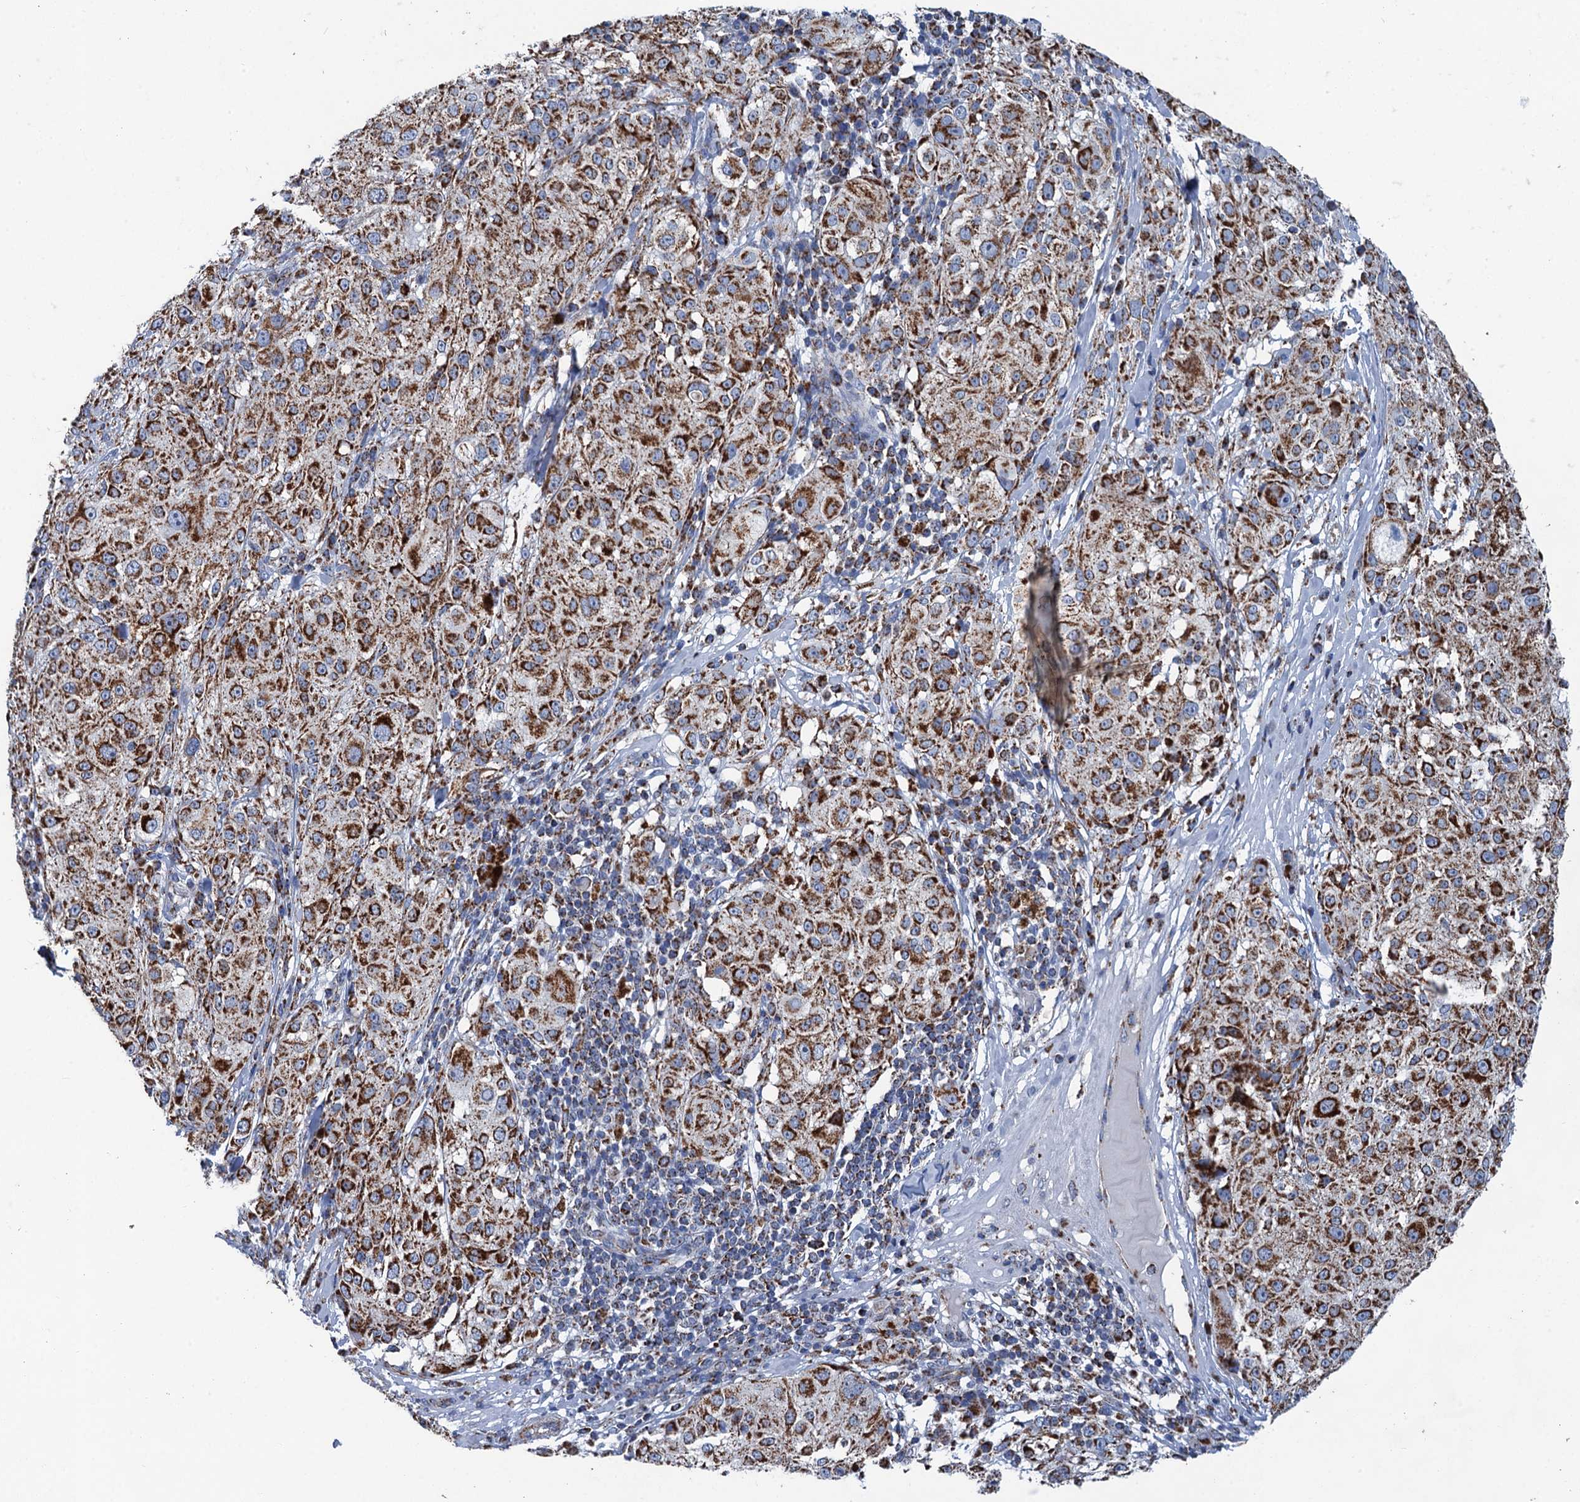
{"staining": {"intensity": "strong", "quantity": ">75%", "location": "cytoplasmic/membranous"}, "tissue": "melanoma", "cell_type": "Tumor cells", "image_type": "cancer", "snomed": [{"axis": "morphology", "description": "Necrosis, NOS"}, {"axis": "morphology", "description": "Malignant melanoma, NOS"}, {"axis": "topography", "description": "Skin"}], "caption": "Brown immunohistochemical staining in human melanoma shows strong cytoplasmic/membranous positivity in approximately >75% of tumor cells.", "gene": "IVD", "patient": {"sex": "female", "age": 87}}